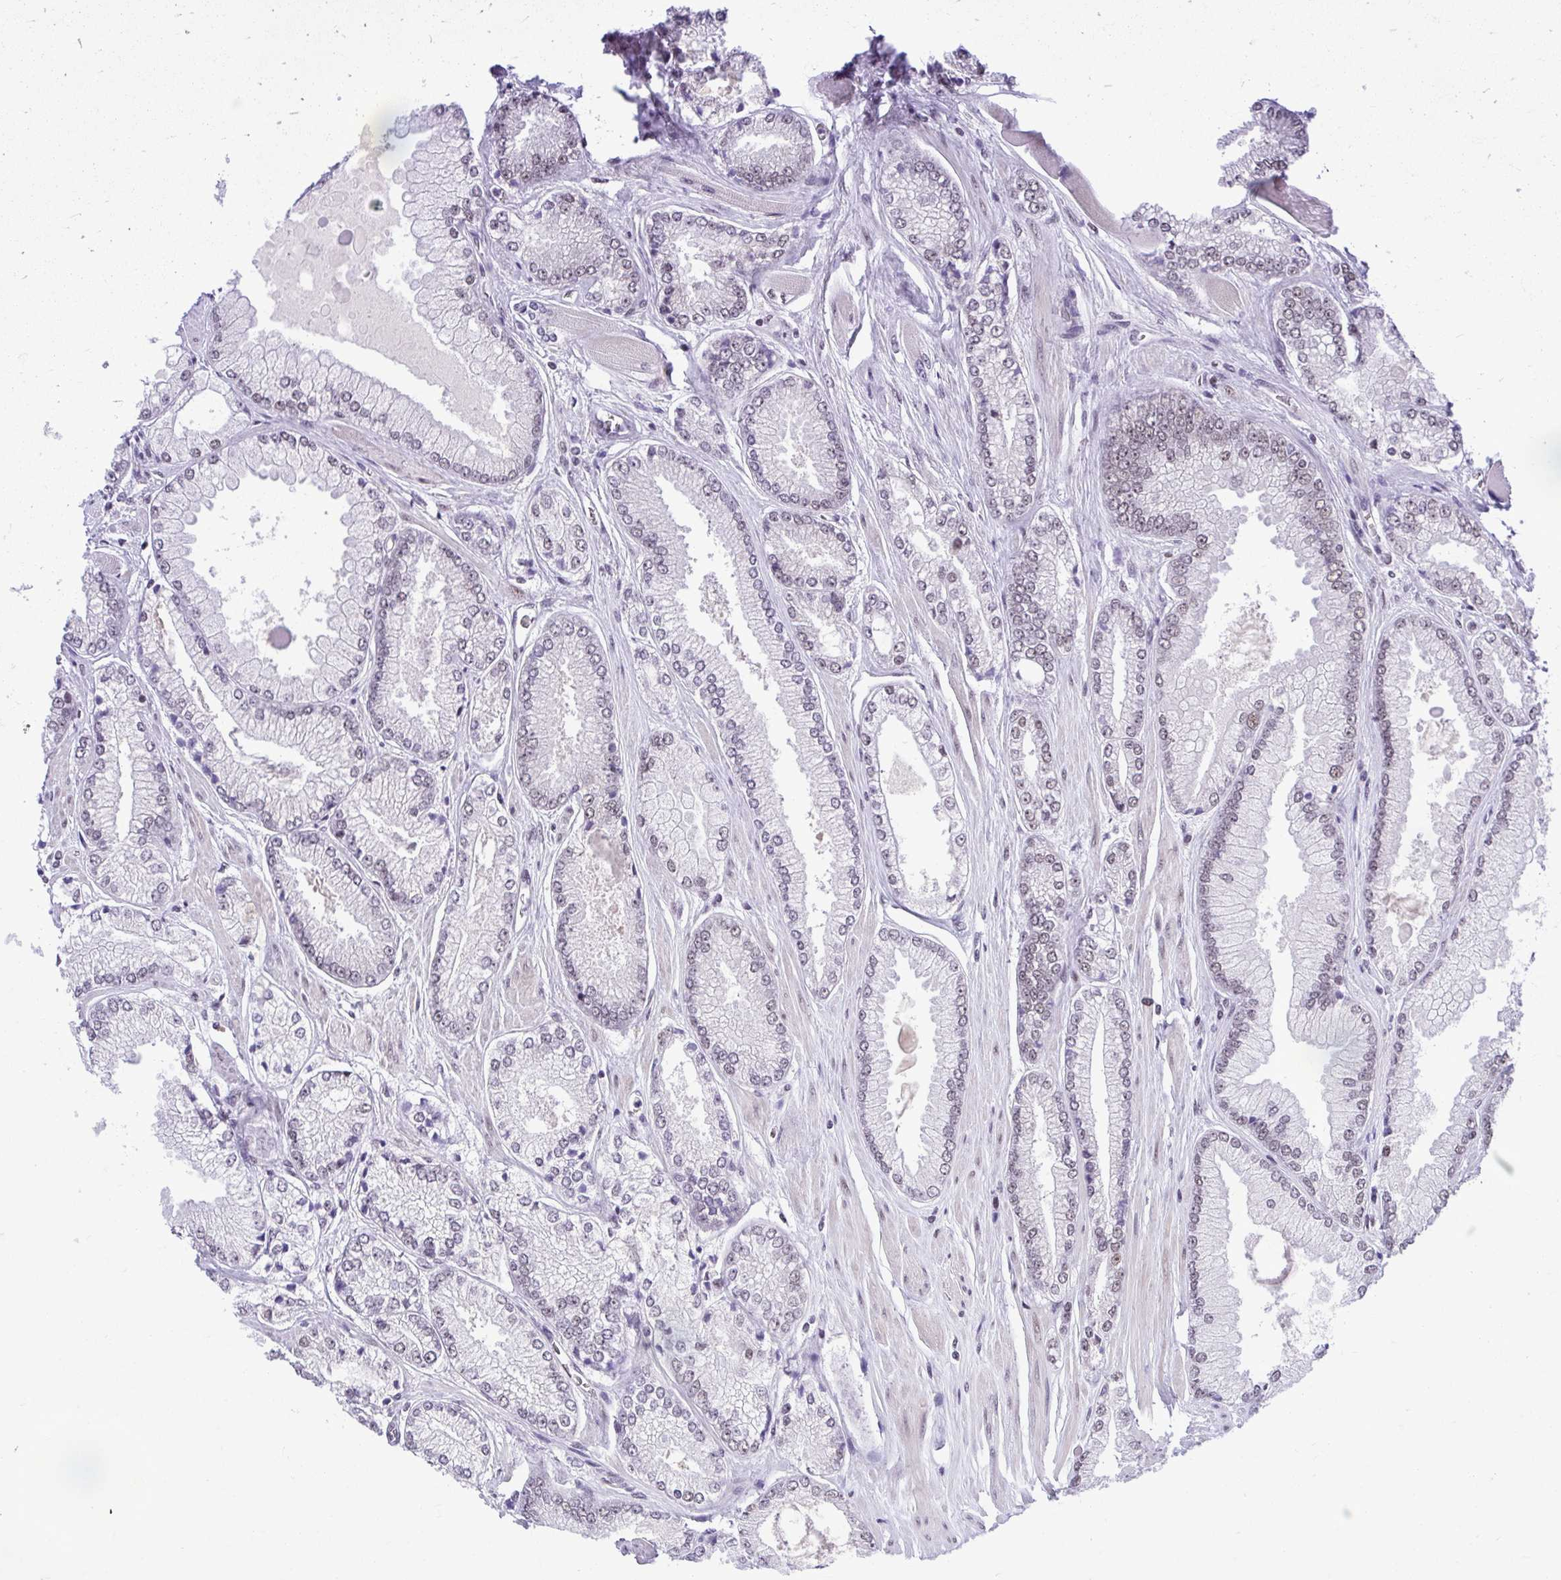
{"staining": {"intensity": "weak", "quantity": "<25%", "location": "nuclear"}, "tissue": "prostate cancer", "cell_type": "Tumor cells", "image_type": "cancer", "snomed": [{"axis": "morphology", "description": "Adenocarcinoma, Low grade"}, {"axis": "topography", "description": "Prostate"}], "caption": "Prostate cancer (adenocarcinoma (low-grade)) was stained to show a protein in brown. There is no significant staining in tumor cells.", "gene": "PRPF19", "patient": {"sex": "male", "age": 67}}